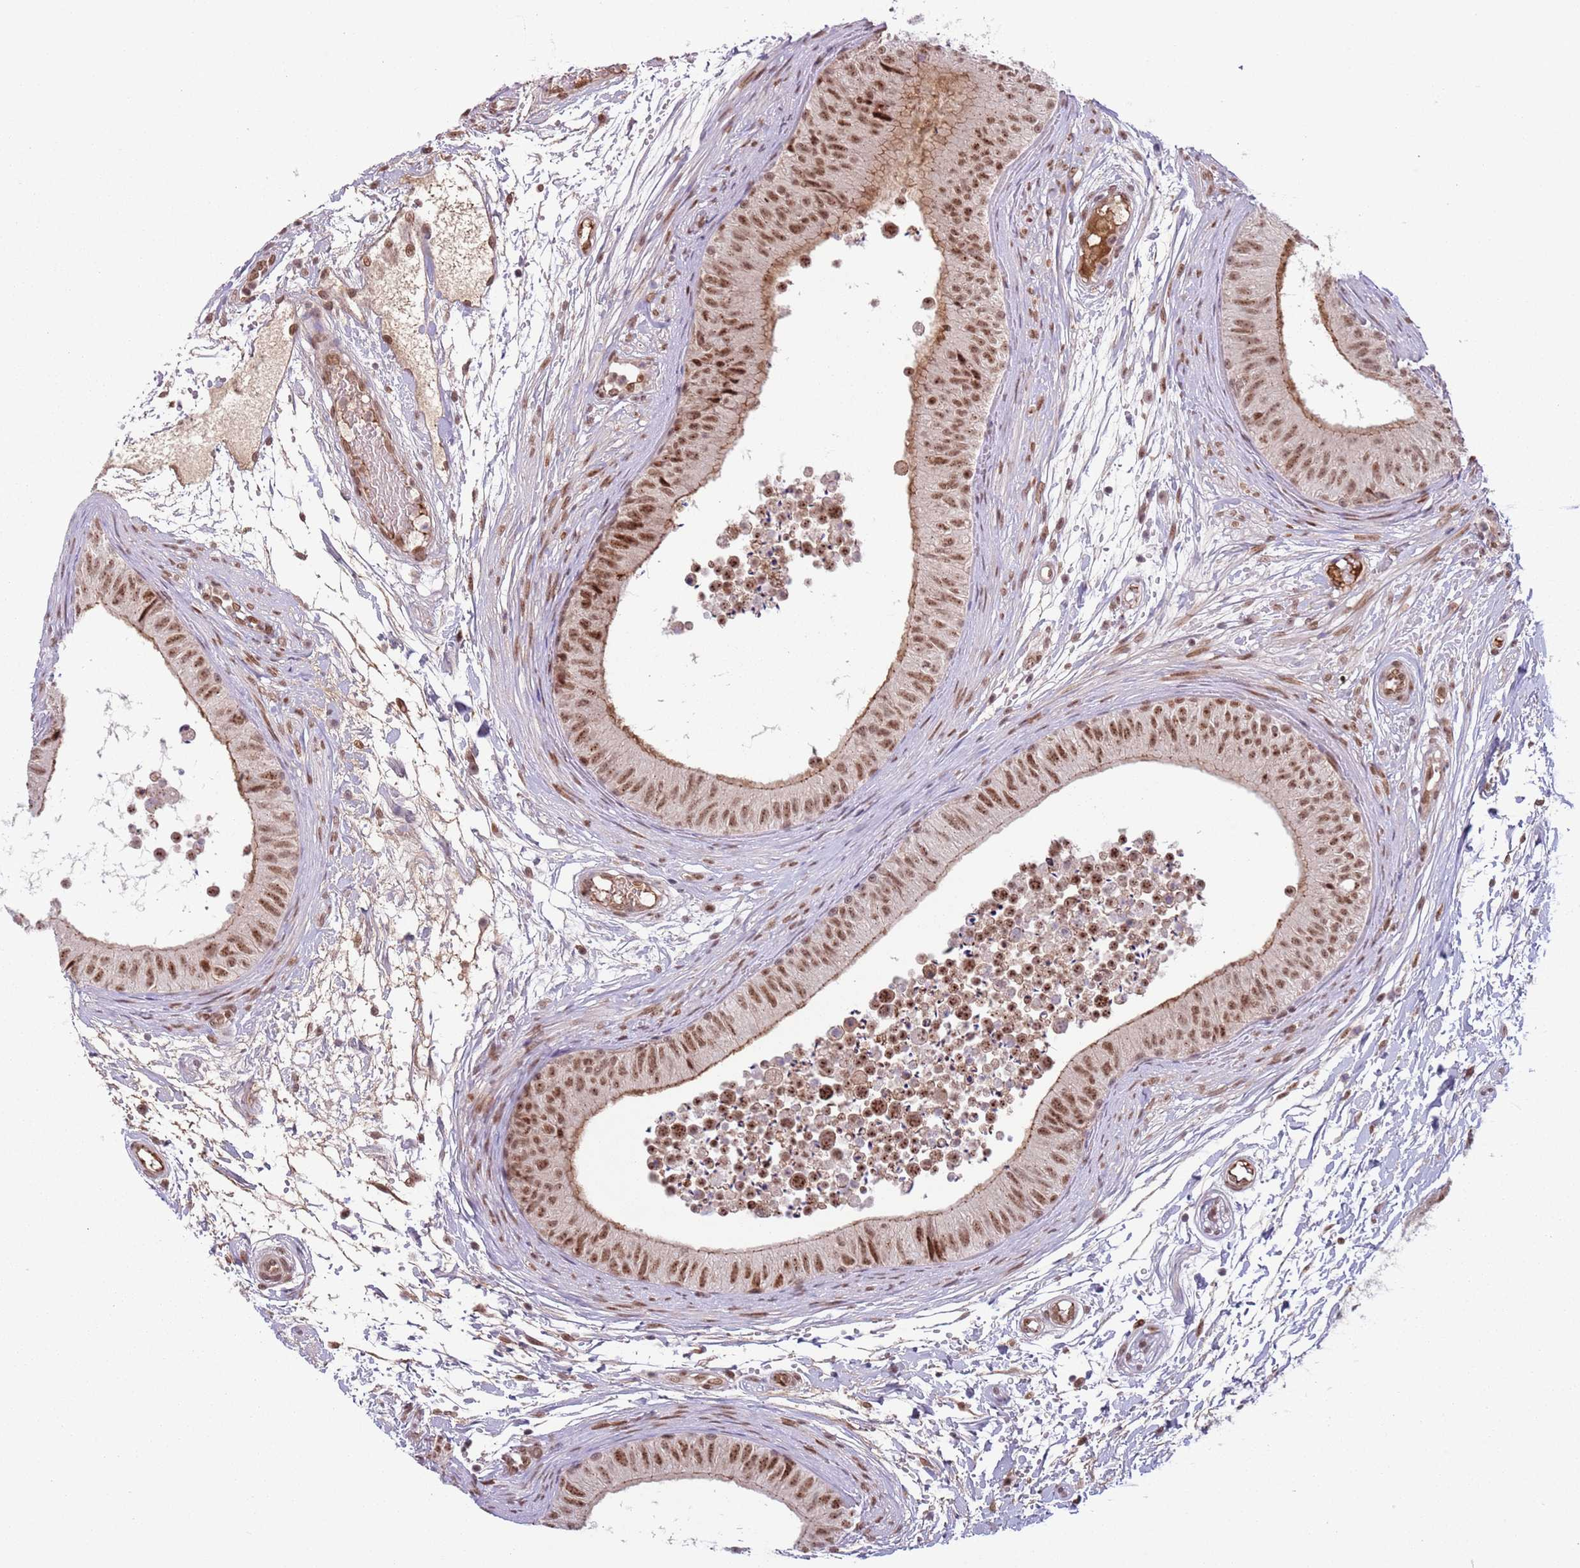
{"staining": {"intensity": "strong", "quantity": ">75%", "location": "nuclear"}, "tissue": "epididymis", "cell_type": "Glandular cells", "image_type": "normal", "snomed": [{"axis": "morphology", "description": "Normal tissue, NOS"}, {"axis": "topography", "description": "Epididymis"}], "caption": "A histopathology image of human epididymis stained for a protein exhibits strong nuclear brown staining in glandular cells.", "gene": "SIPA1L3", "patient": {"sex": "male", "age": 15}}